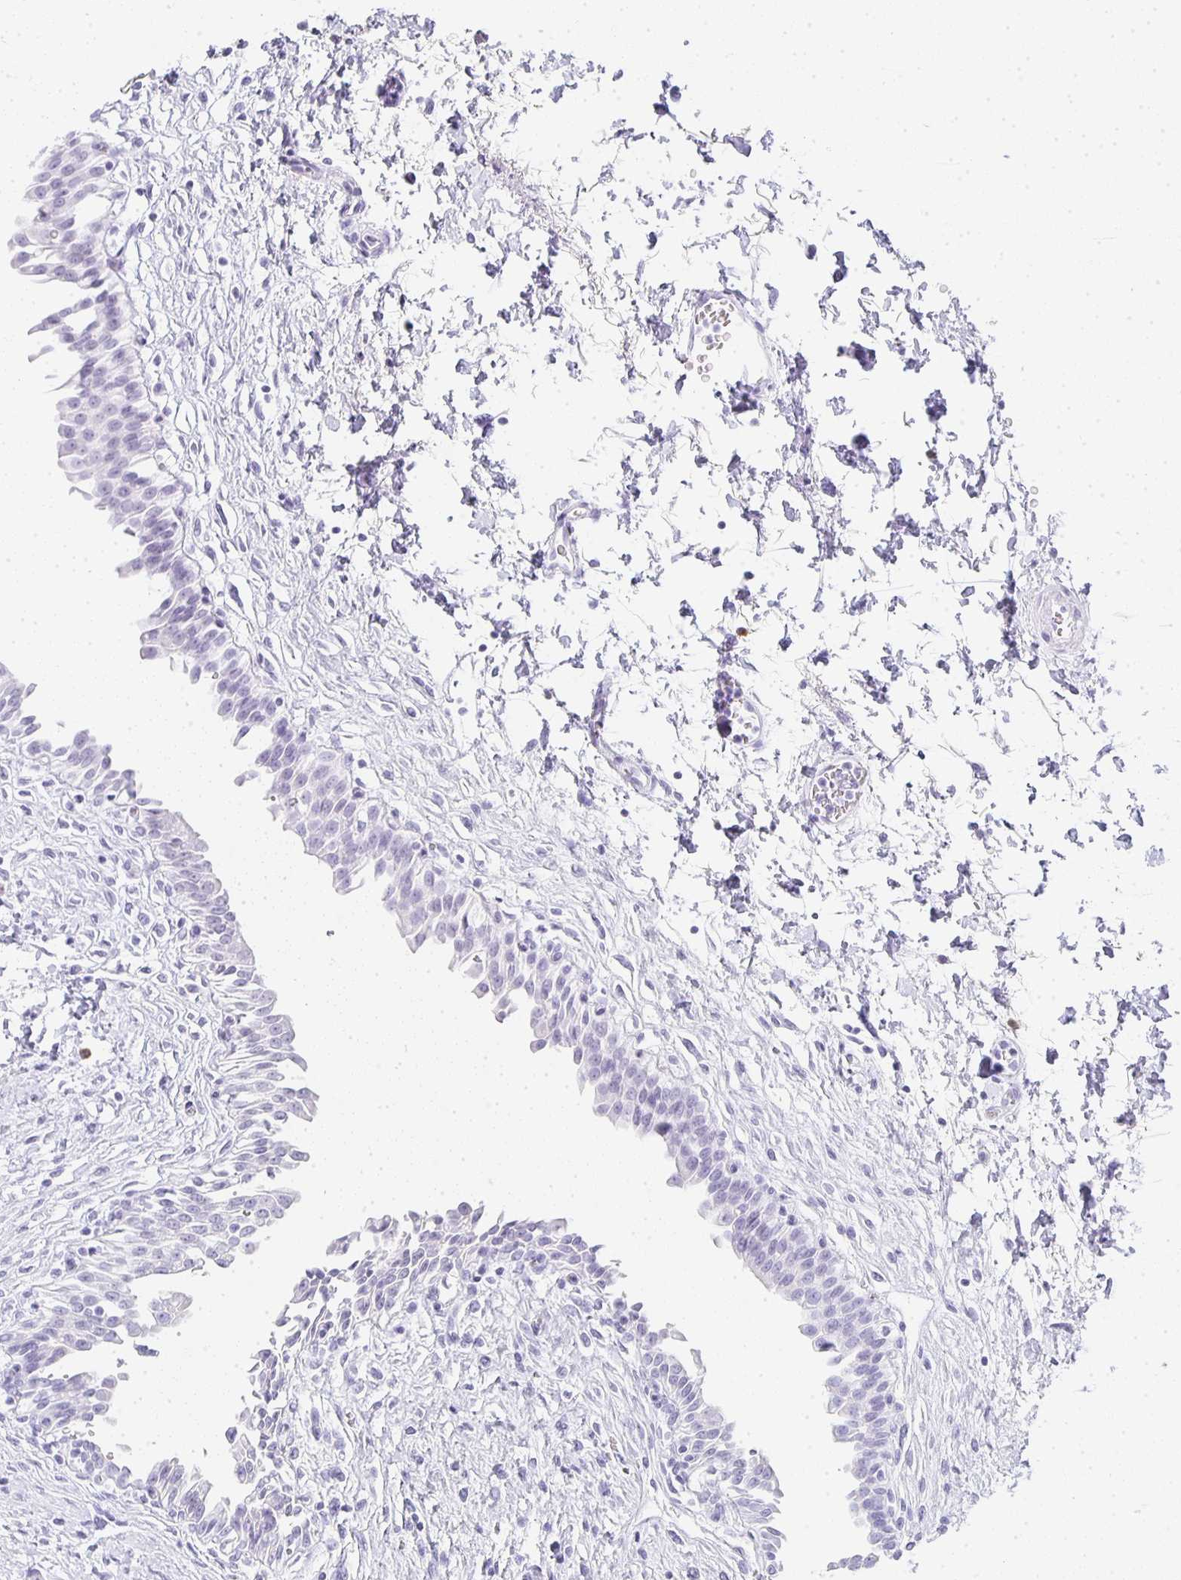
{"staining": {"intensity": "negative", "quantity": "none", "location": "none"}, "tissue": "urinary bladder", "cell_type": "Urothelial cells", "image_type": "normal", "snomed": [{"axis": "morphology", "description": "Normal tissue, NOS"}, {"axis": "topography", "description": "Urinary bladder"}], "caption": "The histopathology image exhibits no significant positivity in urothelial cells of urinary bladder. (Brightfield microscopy of DAB immunohistochemistry at high magnification).", "gene": "TPSD1", "patient": {"sex": "male", "age": 37}}